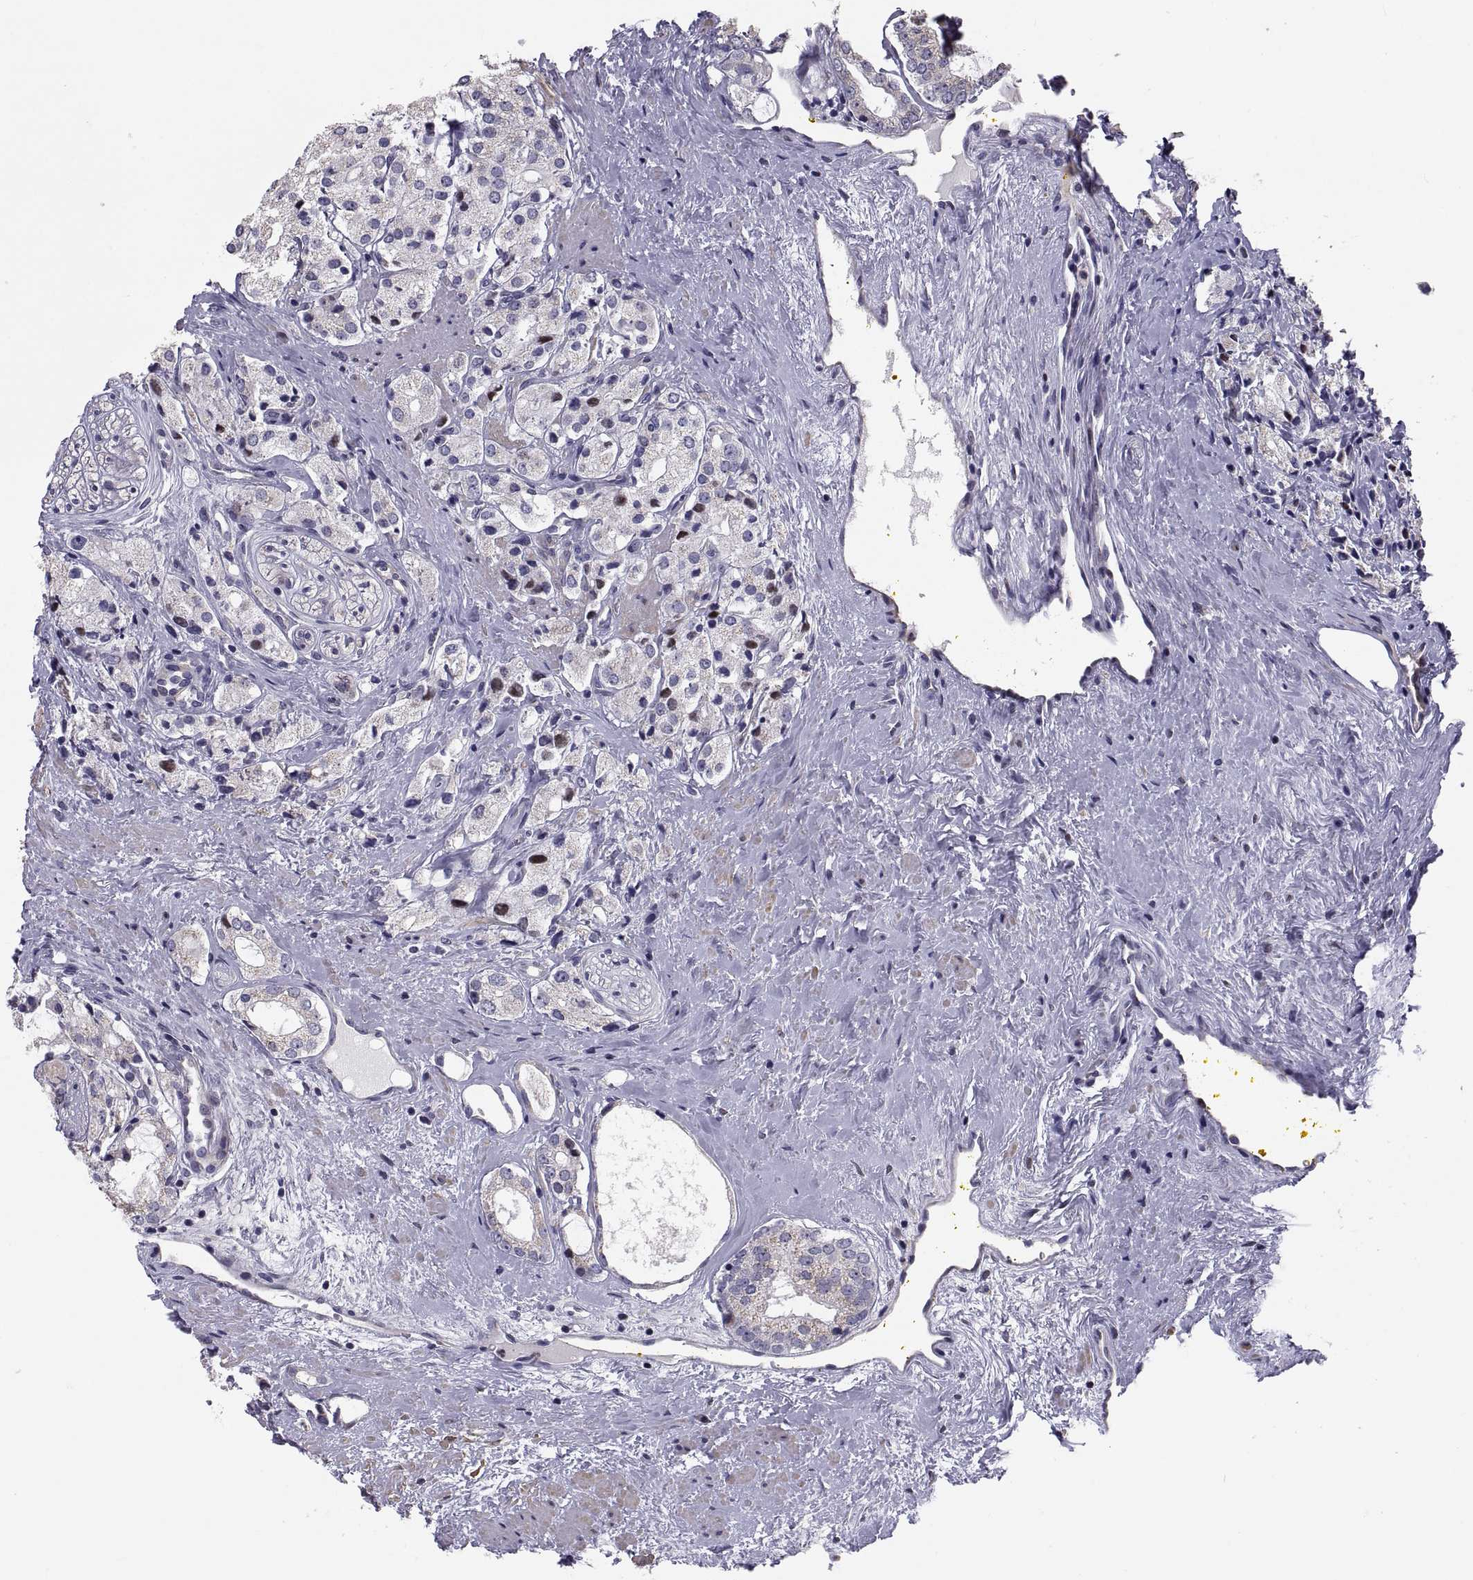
{"staining": {"intensity": "moderate", "quantity": "<25%", "location": "nuclear"}, "tissue": "prostate cancer", "cell_type": "Tumor cells", "image_type": "cancer", "snomed": [{"axis": "morphology", "description": "Adenocarcinoma, NOS"}, {"axis": "topography", "description": "Prostate"}], "caption": "Adenocarcinoma (prostate) tissue shows moderate nuclear staining in about <25% of tumor cells", "gene": "ANO1", "patient": {"sex": "male", "age": 66}}